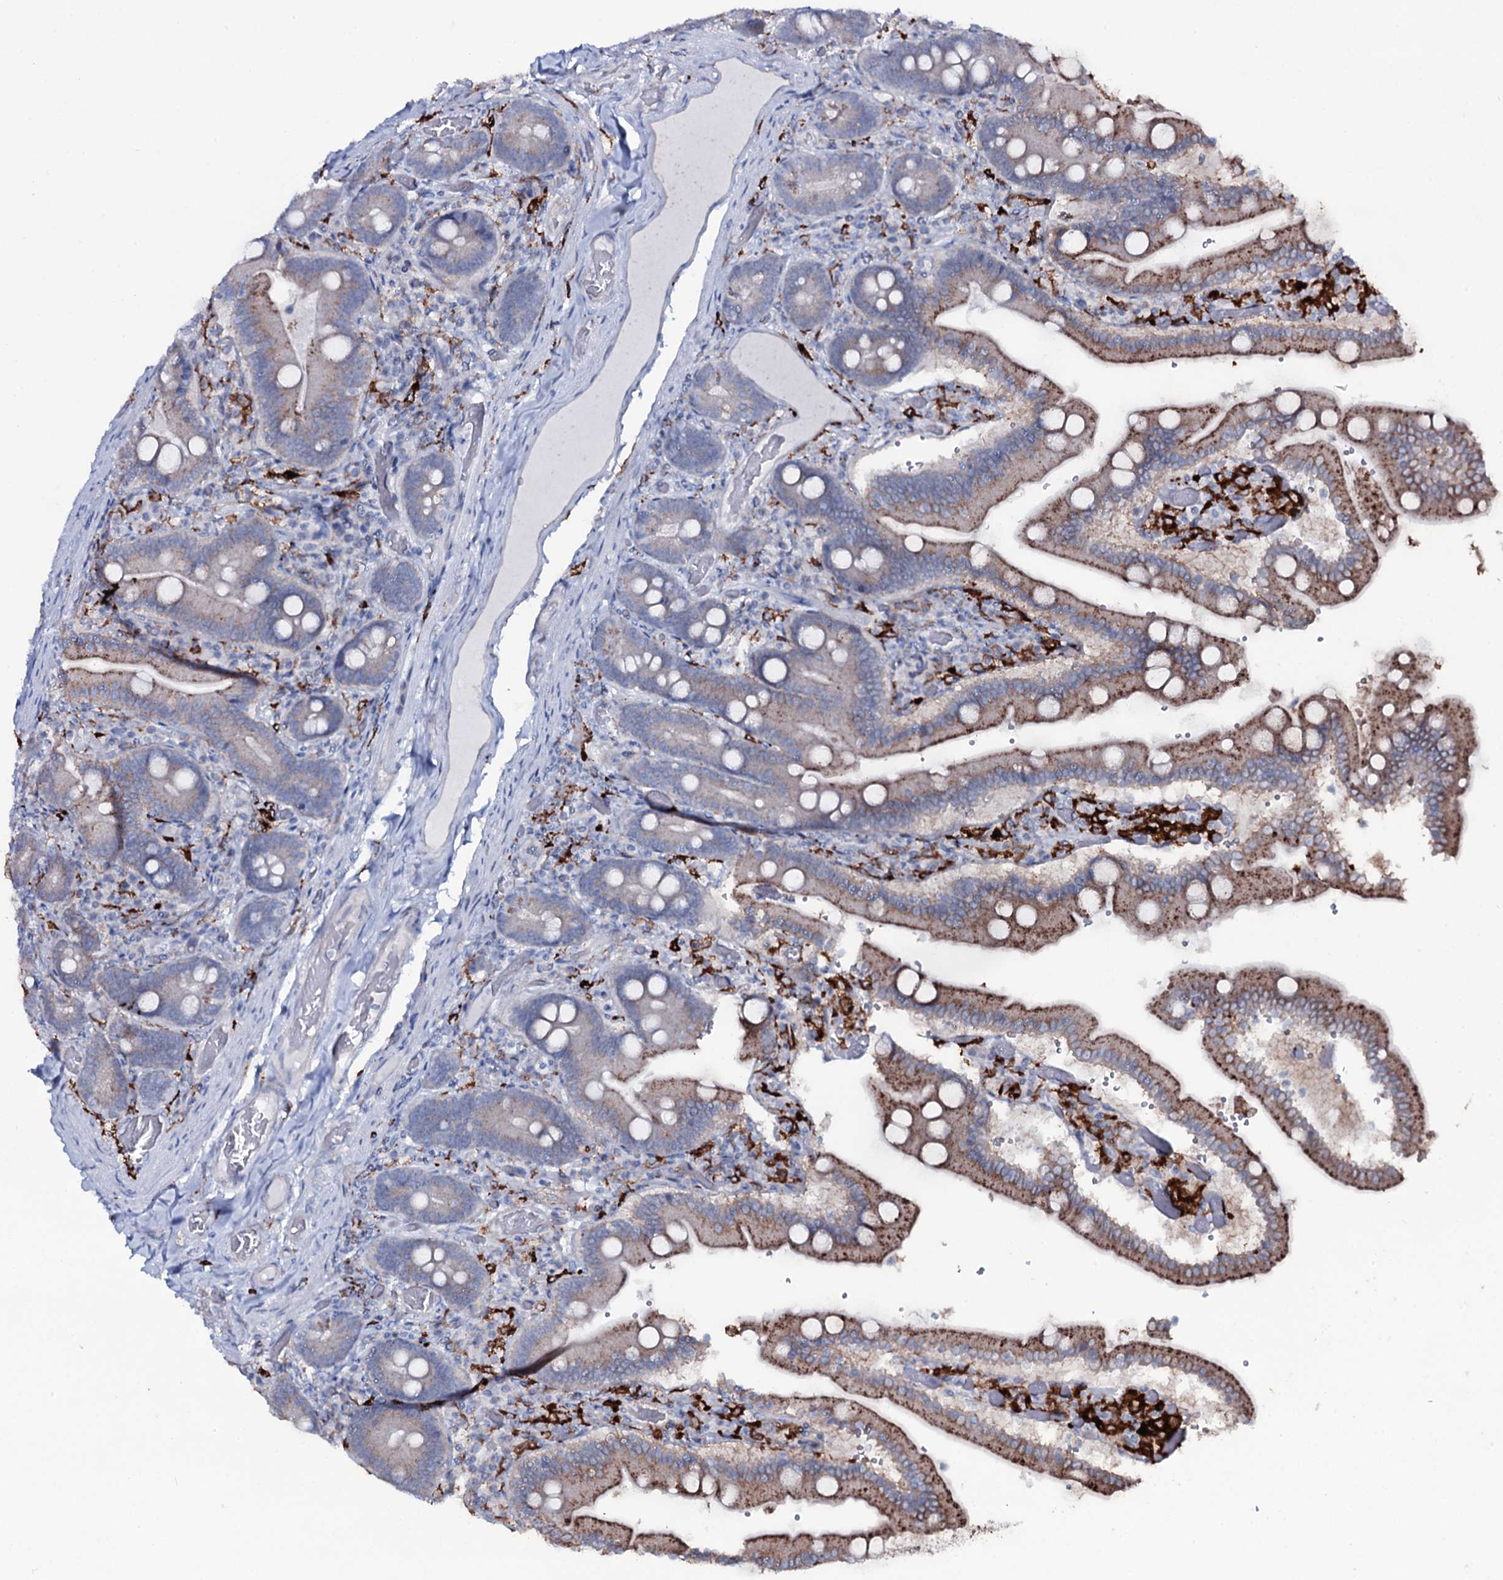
{"staining": {"intensity": "moderate", "quantity": ">75%", "location": "cytoplasmic/membranous"}, "tissue": "duodenum", "cell_type": "Glandular cells", "image_type": "normal", "snomed": [{"axis": "morphology", "description": "Normal tissue, NOS"}, {"axis": "topography", "description": "Duodenum"}], "caption": "Immunohistochemistry (IHC) histopathology image of benign duodenum: human duodenum stained using IHC shows medium levels of moderate protein expression localized specifically in the cytoplasmic/membranous of glandular cells, appearing as a cytoplasmic/membranous brown color.", "gene": "OSBPL2", "patient": {"sex": "female", "age": 62}}